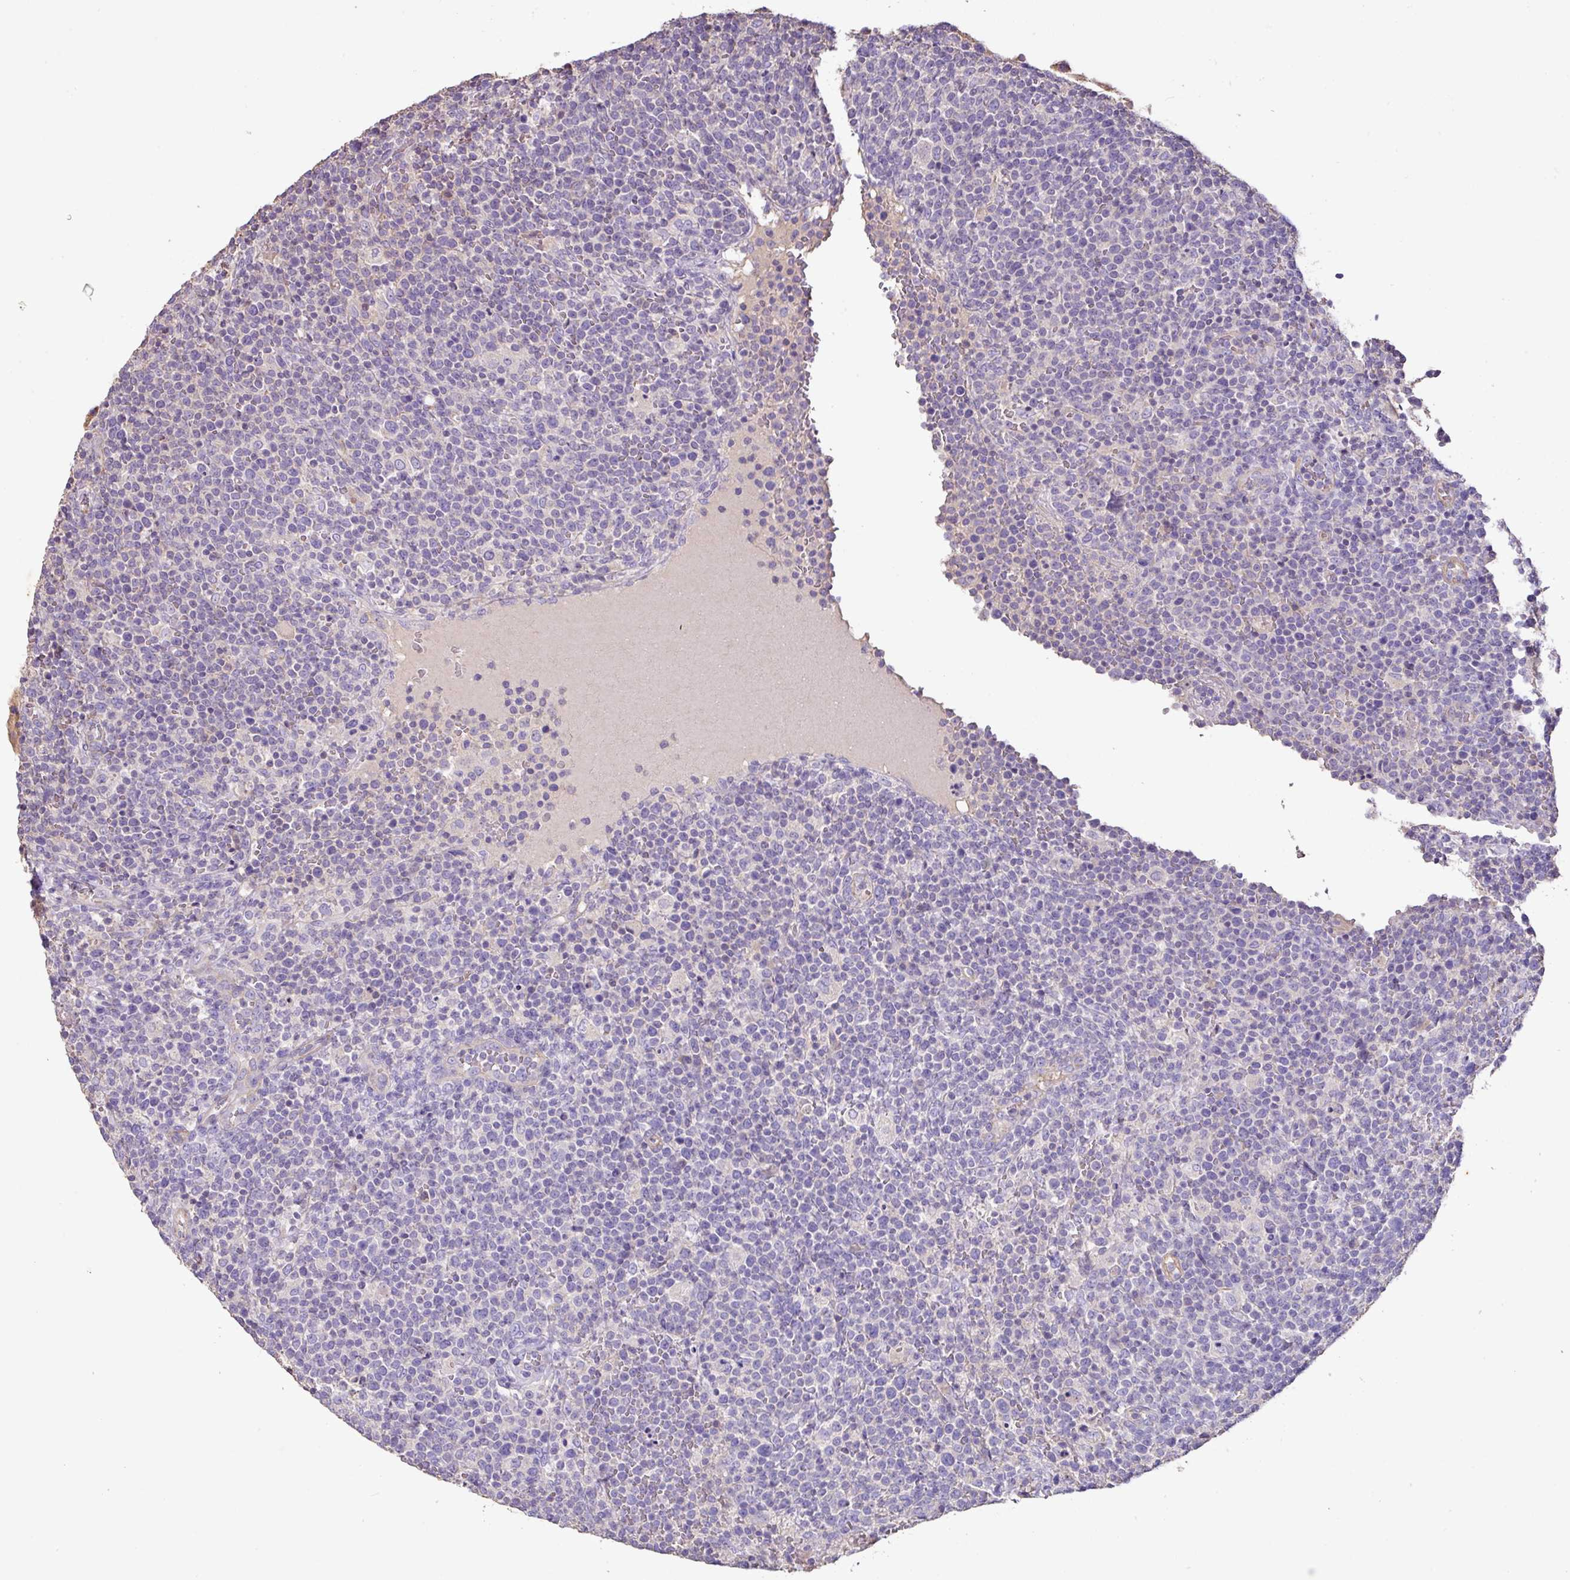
{"staining": {"intensity": "negative", "quantity": "none", "location": "none"}, "tissue": "lymphoma", "cell_type": "Tumor cells", "image_type": "cancer", "snomed": [{"axis": "morphology", "description": "Malignant lymphoma, non-Hodgkin's type, High grade"}, {"axis": "topography", "description": "Lymph node"}], "caption": "A high-resolution image shows IHC staining of lymphoma, which shows no significant expression in tumor cells. (DAB (3,3'-diaminobenzidine) IHC, high magnification).", "gene": "AGR3", "patient": {"sex": "male", "age": 61}}